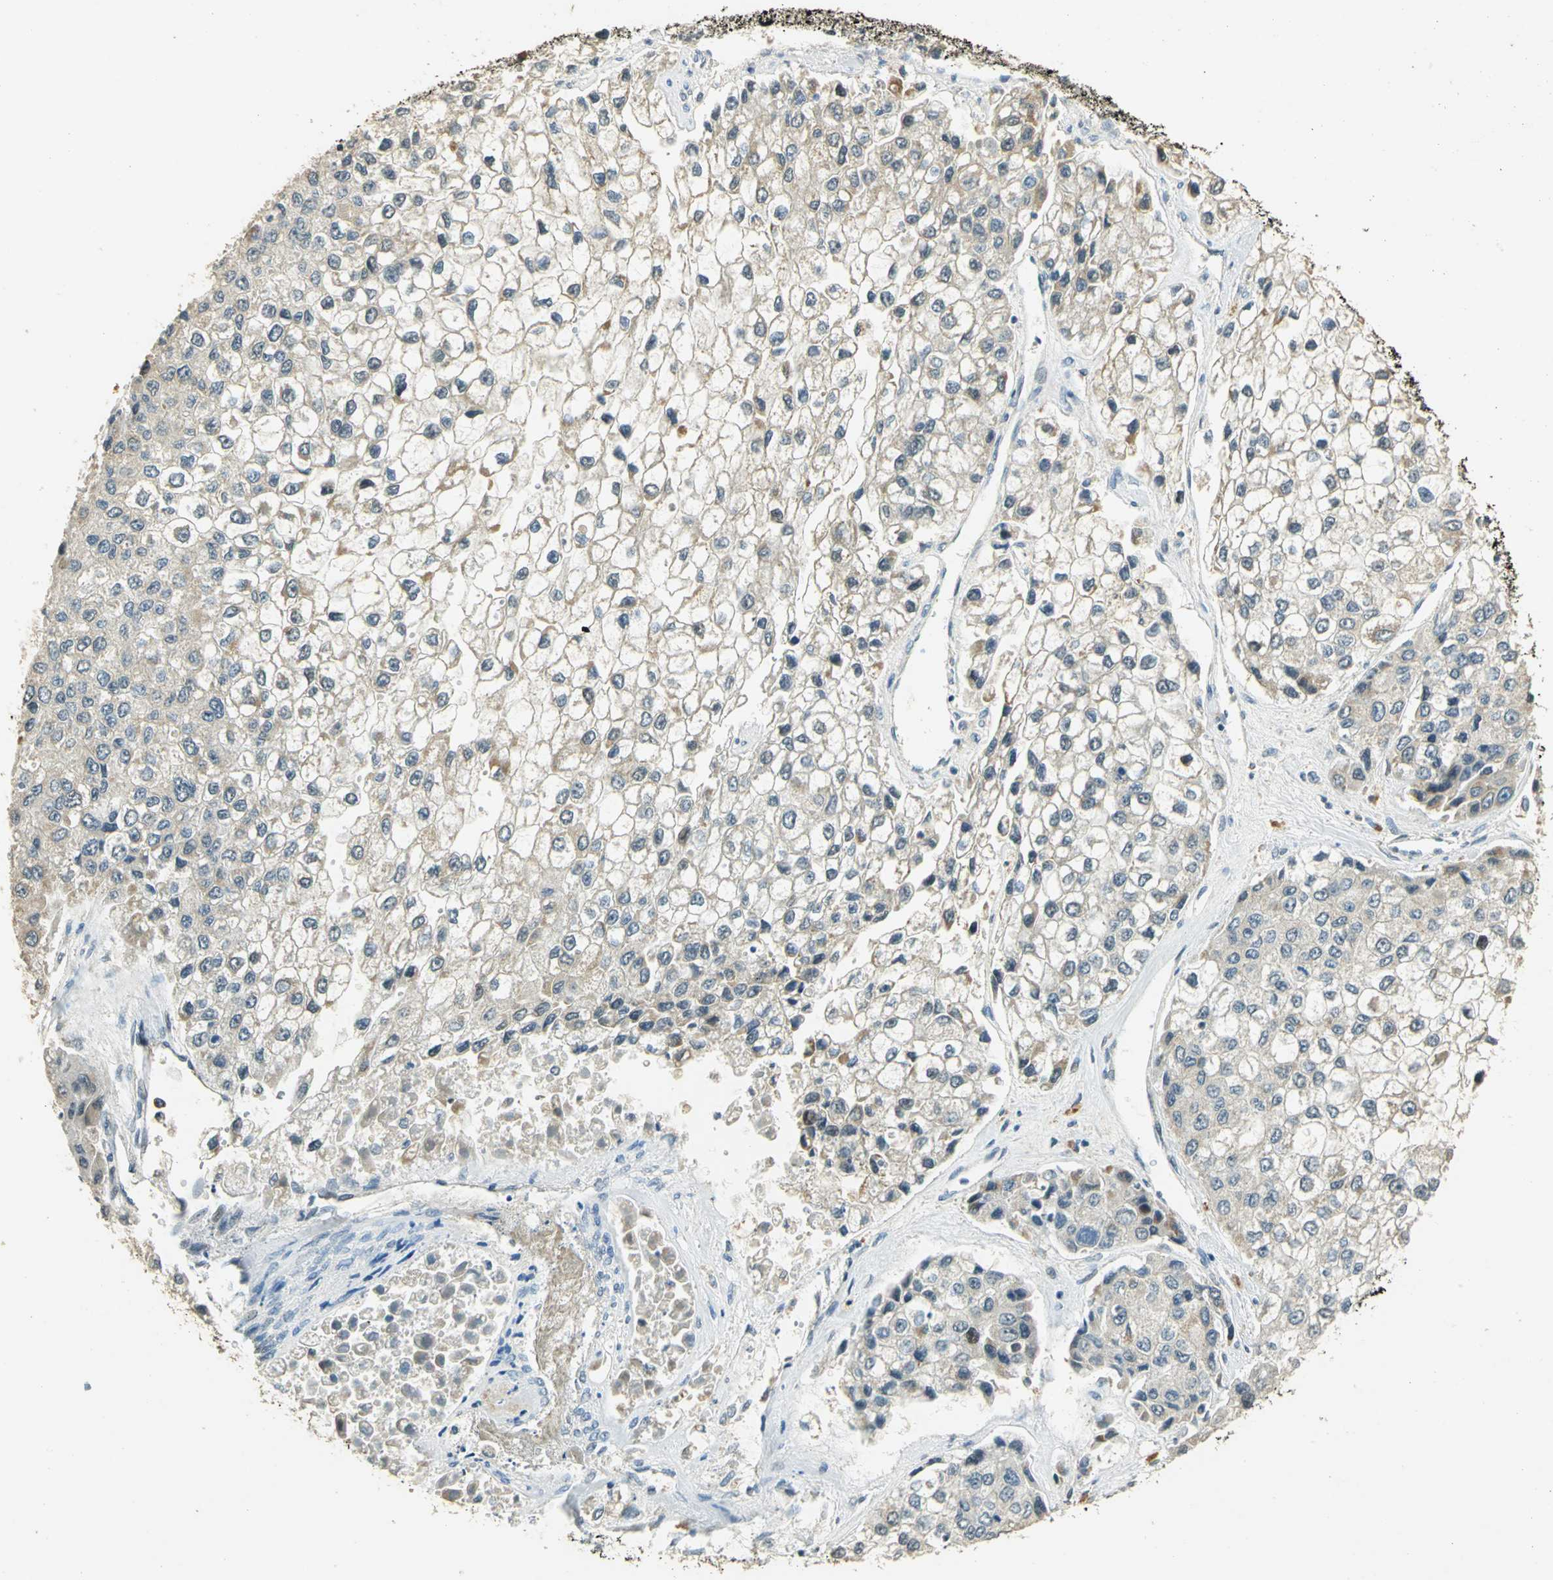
{"staining": {"intensity": "weak", "quantity": ">75%", "location": "cytoplasmic/membranous"}, "tissue": "liver cancer", "cell_type": "Tumor cells", "image_type": "cancer", "snomed": [{"axis": "morphology", "description": "Carcinoma, Hepatocellular, NOS"}, {"axis": "topography", "description": "Liver"}], "caption": "Approximately >75% of tumor cells in human liver cancer exhibit weak cytoplasmic/membranous protein positivity as visualized by brown immunohistochemical staining.", "gene": "HDHD5", "patient": {"sex": "female", "age": 66}}